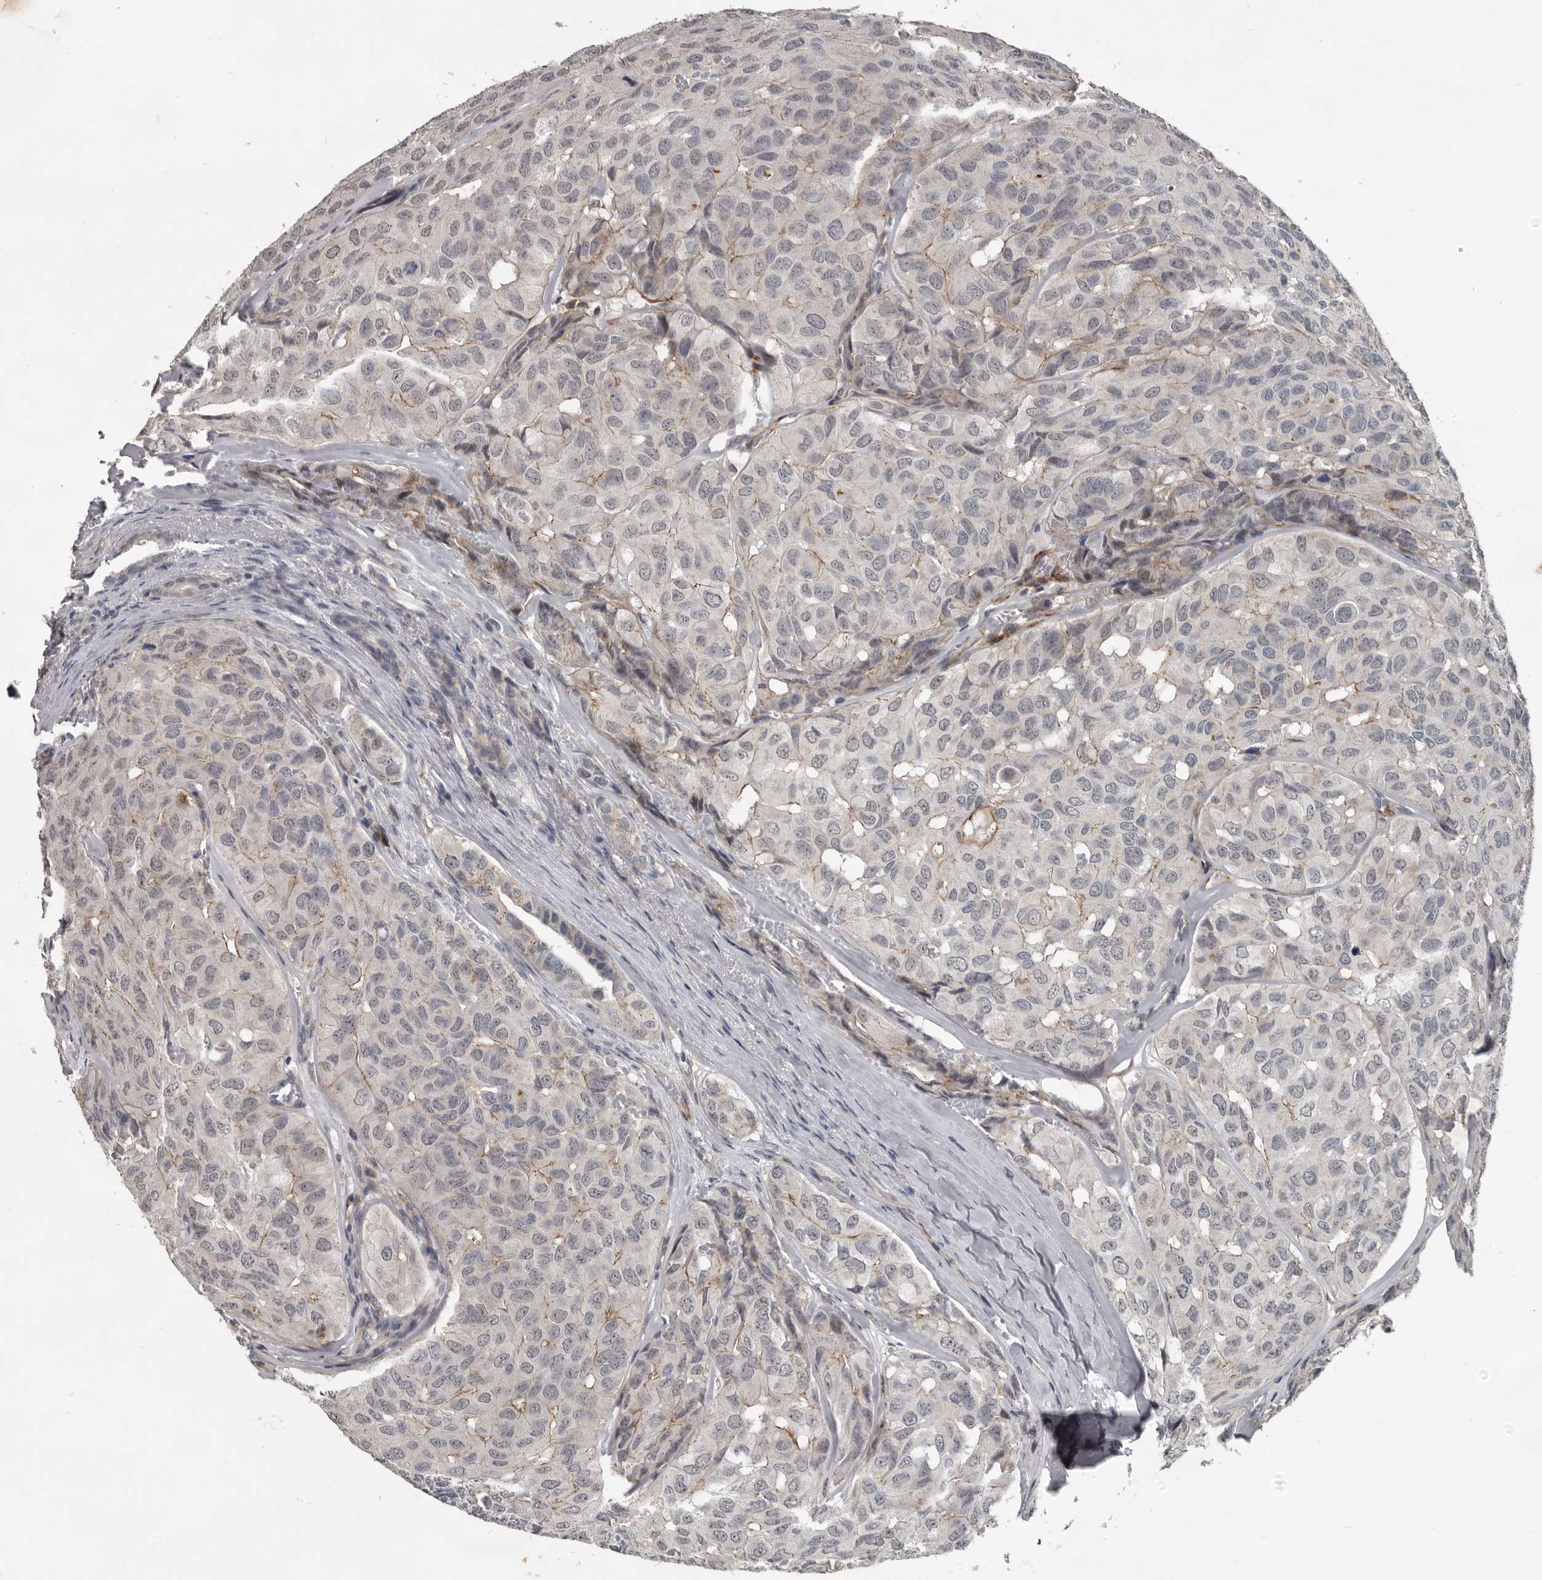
{"staining": {"intensity": "weak", "quantity": "25%-75%", "location": "cytoplasmic/membranous"}, "tissue": "head and neck cancer", "cell_type": "Tumor cells", "image_type": "cancer", "snomed": [{"axis": "morphology", "description": "Adenocarcinoma, NOS"}, {"axis": "topography", "description": "Salivary gland, NOS"}, {"axis": "topography", "description": "Head-Neck"}], "caption": "Immunohistochemical staining of adenocarcinoma (head and neck) exhibits low levels of weak cytoplasmic/membranous protein positivity in about 25%-75% of tumor cells. (IHC, brightfield microscopy, high magnification).", "gene": "C1orf216", "patient": {"sex": "female", "age": 76}}